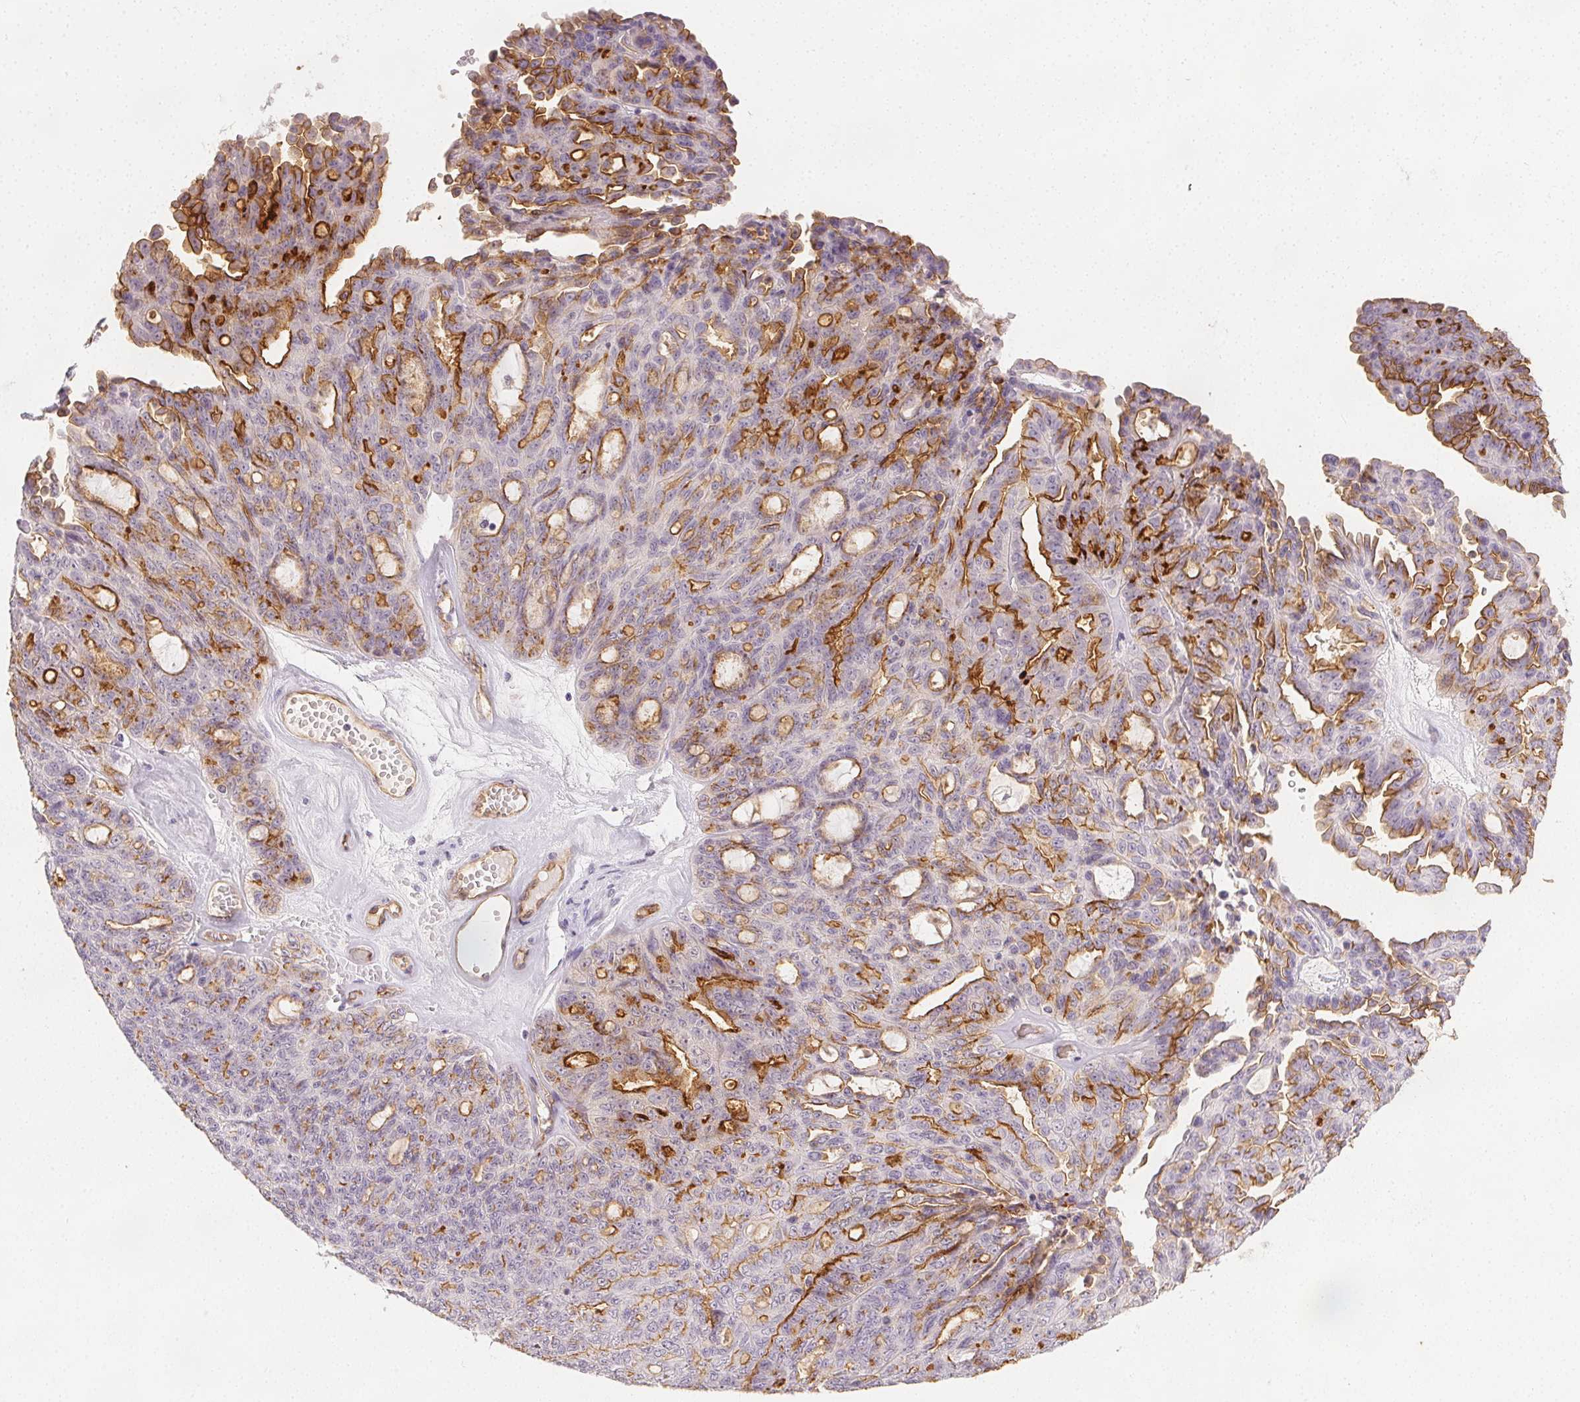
{"staining": {"intensity": "strong", "quantity": "25%-75%", "location": "cytoplasmic/membranous"}, "tissue": "ovarian cancer", "cell_type": "Tumor cells", "image_type": "cancer", "snomed": [{"axis": "morphology", "description": "Cystadenocarcinoma, serous, NOS"}, {"axis": "topography", "description": "Ovary"}], "caption": "A photomicrograph of serous cystadenocarcinoma (ovarian) stained for a protein displays strong cytoplasmic/membranous brown staining in tumor cells.", "gene": "PODXL", "patient": {"sex": "female", "age": 71}}